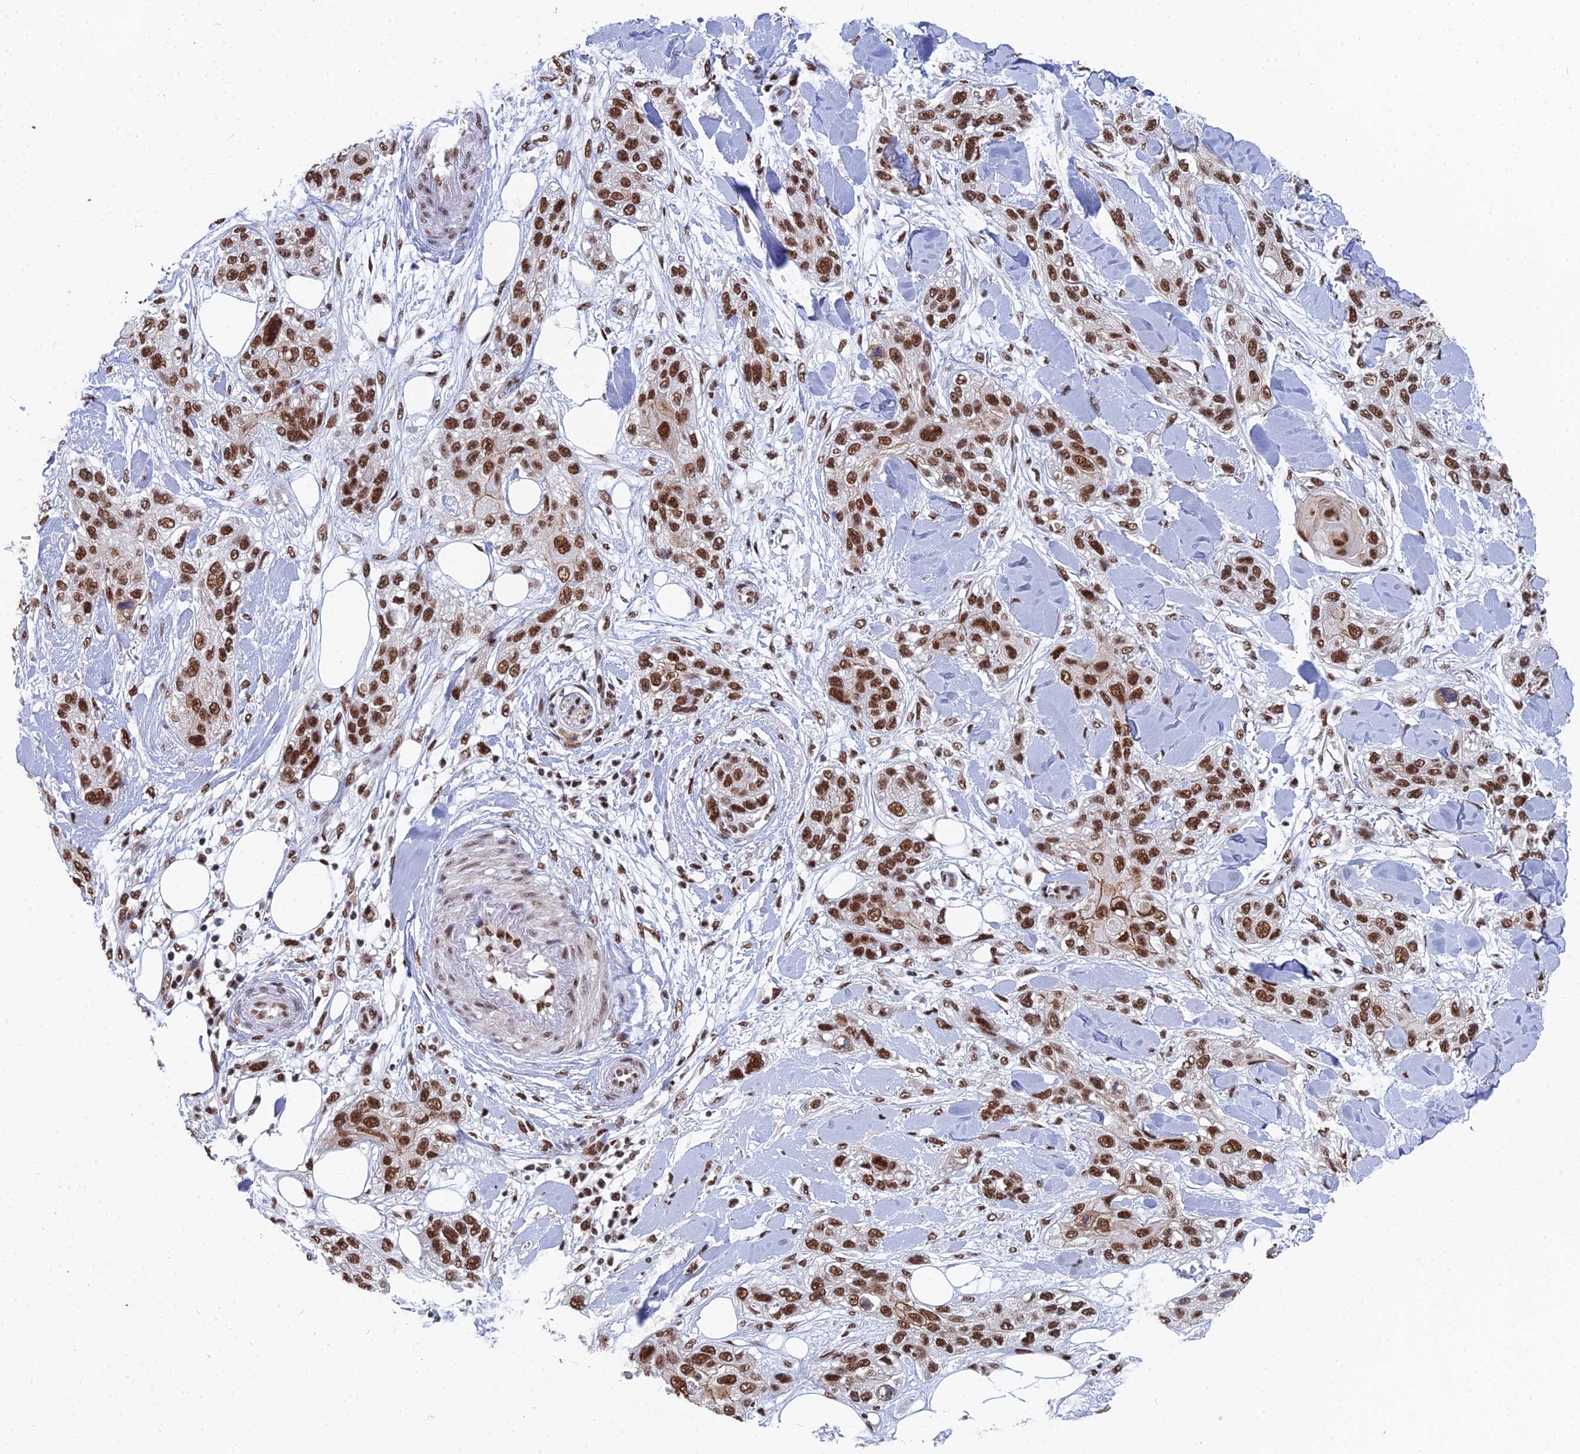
{"staining": {"intensity": "strong", "quantity": ">75%", "location": "nuclear"}, "tissue": "skin cancer", "cell_type": "Tumor cells", "image_type": "cancer", "snomed": [{"axis": "morphology", "description": "Normal tissue, NOS"}, {"axis": "morphology", "description": "Squamous cell carcinoma, NOS"}, {"axis": "topography", "description": "Skin"}], "caption": "Squamous cell carcinoma (skin) stained for a protein demonstrates strong nuclear positivity in tumor cells. The staining was performed using DAB to visualize the protein expression in brown, while the nuclei were stained in blue with hematoxylin (Magnification: 20x).", "gene": "SF3B3", "patient": {"sex": "male", "age": 72}}